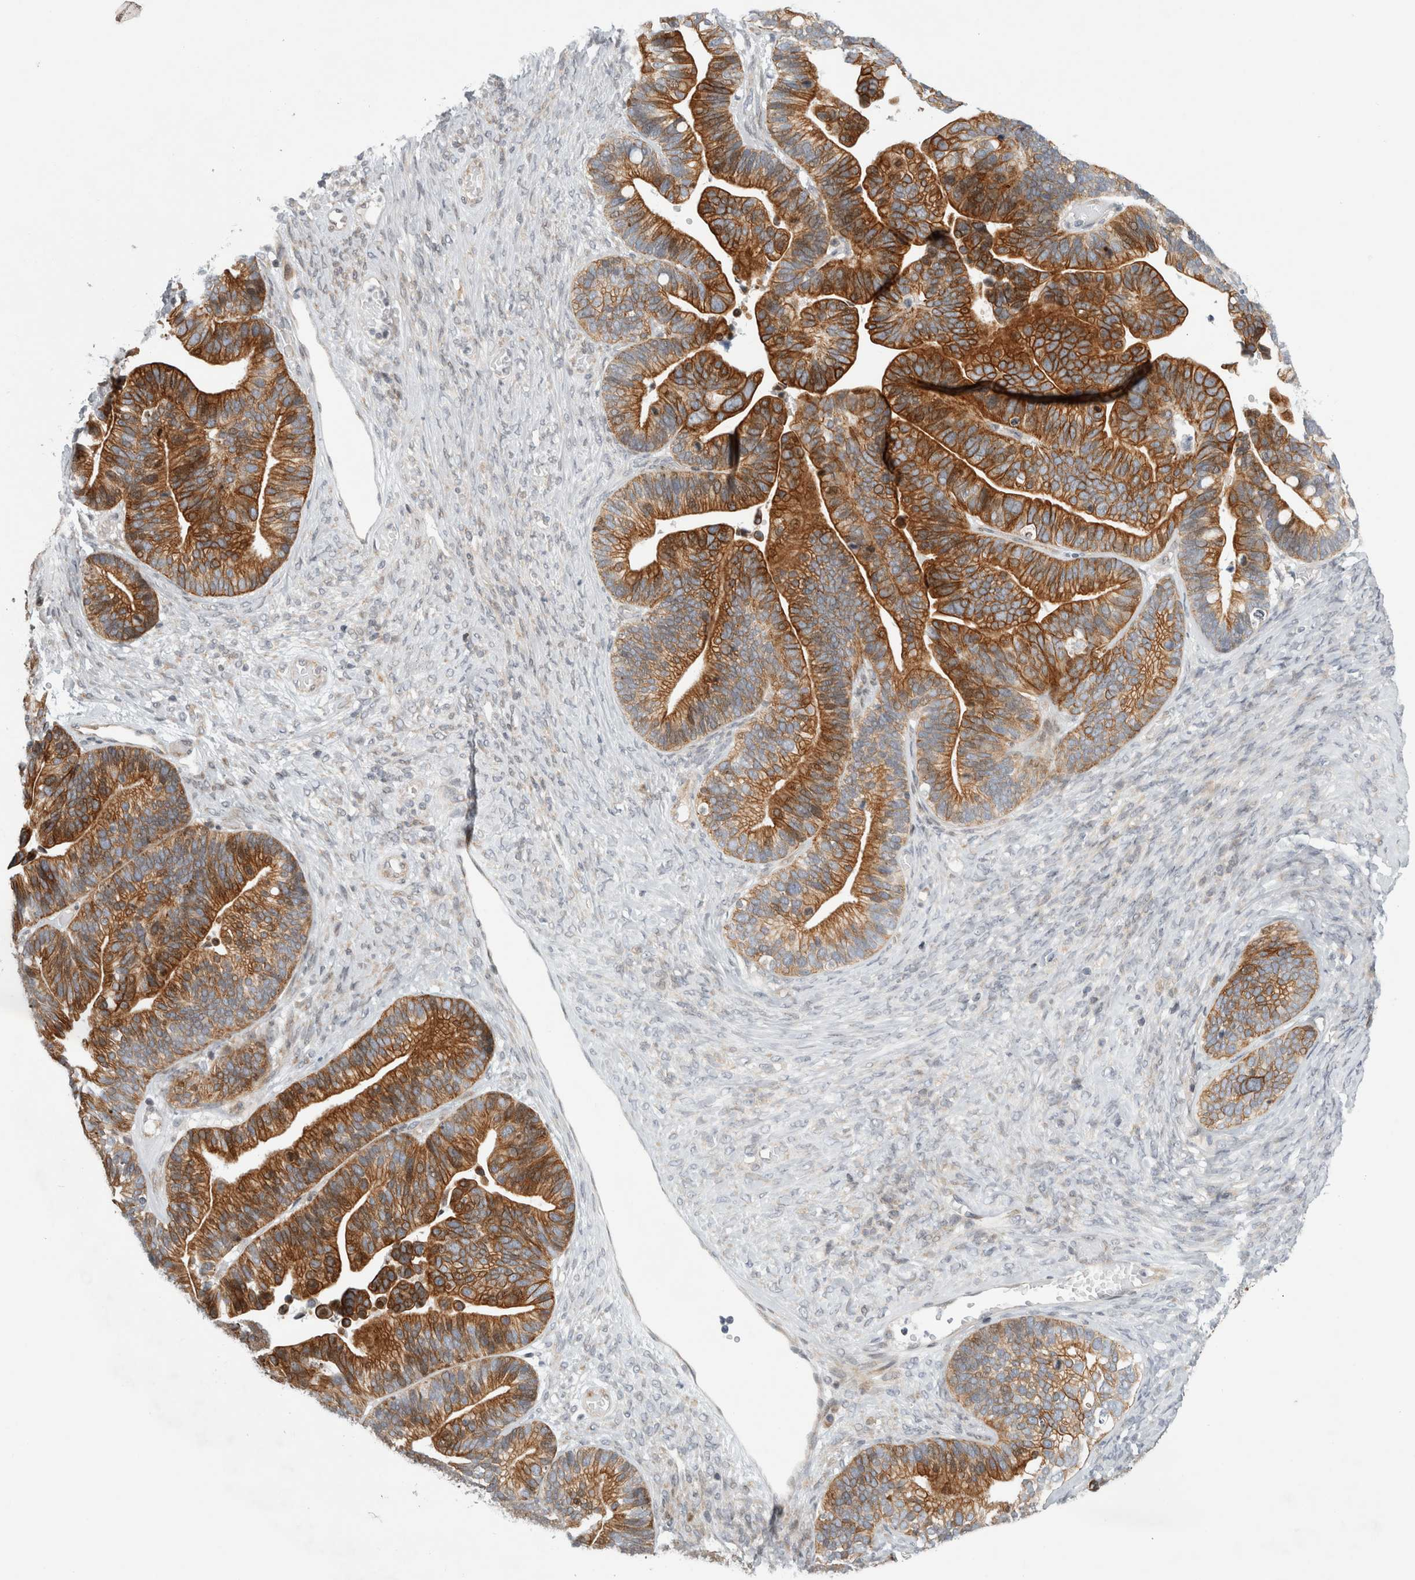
{"staining": {"intensity": "strong", "quantity": ">75%", "location": "cytoplasmic/membranous"}, "tissue": "ovarian cancer", "cell_type": "Tumor cells", "image_type": "cancer", "snomed": [{"axis": "morphology", "description": "Cystadenocarcinoma, serous, NOS"}, {"axis": "topography", "description": "Ovary"}], "caption": "This is an image of IHC staining of ovarian serous cystadenocarcinoma, which shows strong expression in the cytoplasmic/membranous of tumor cells.", "gene": "UTP25", "patient": {"sex": "female", "age": 56}}